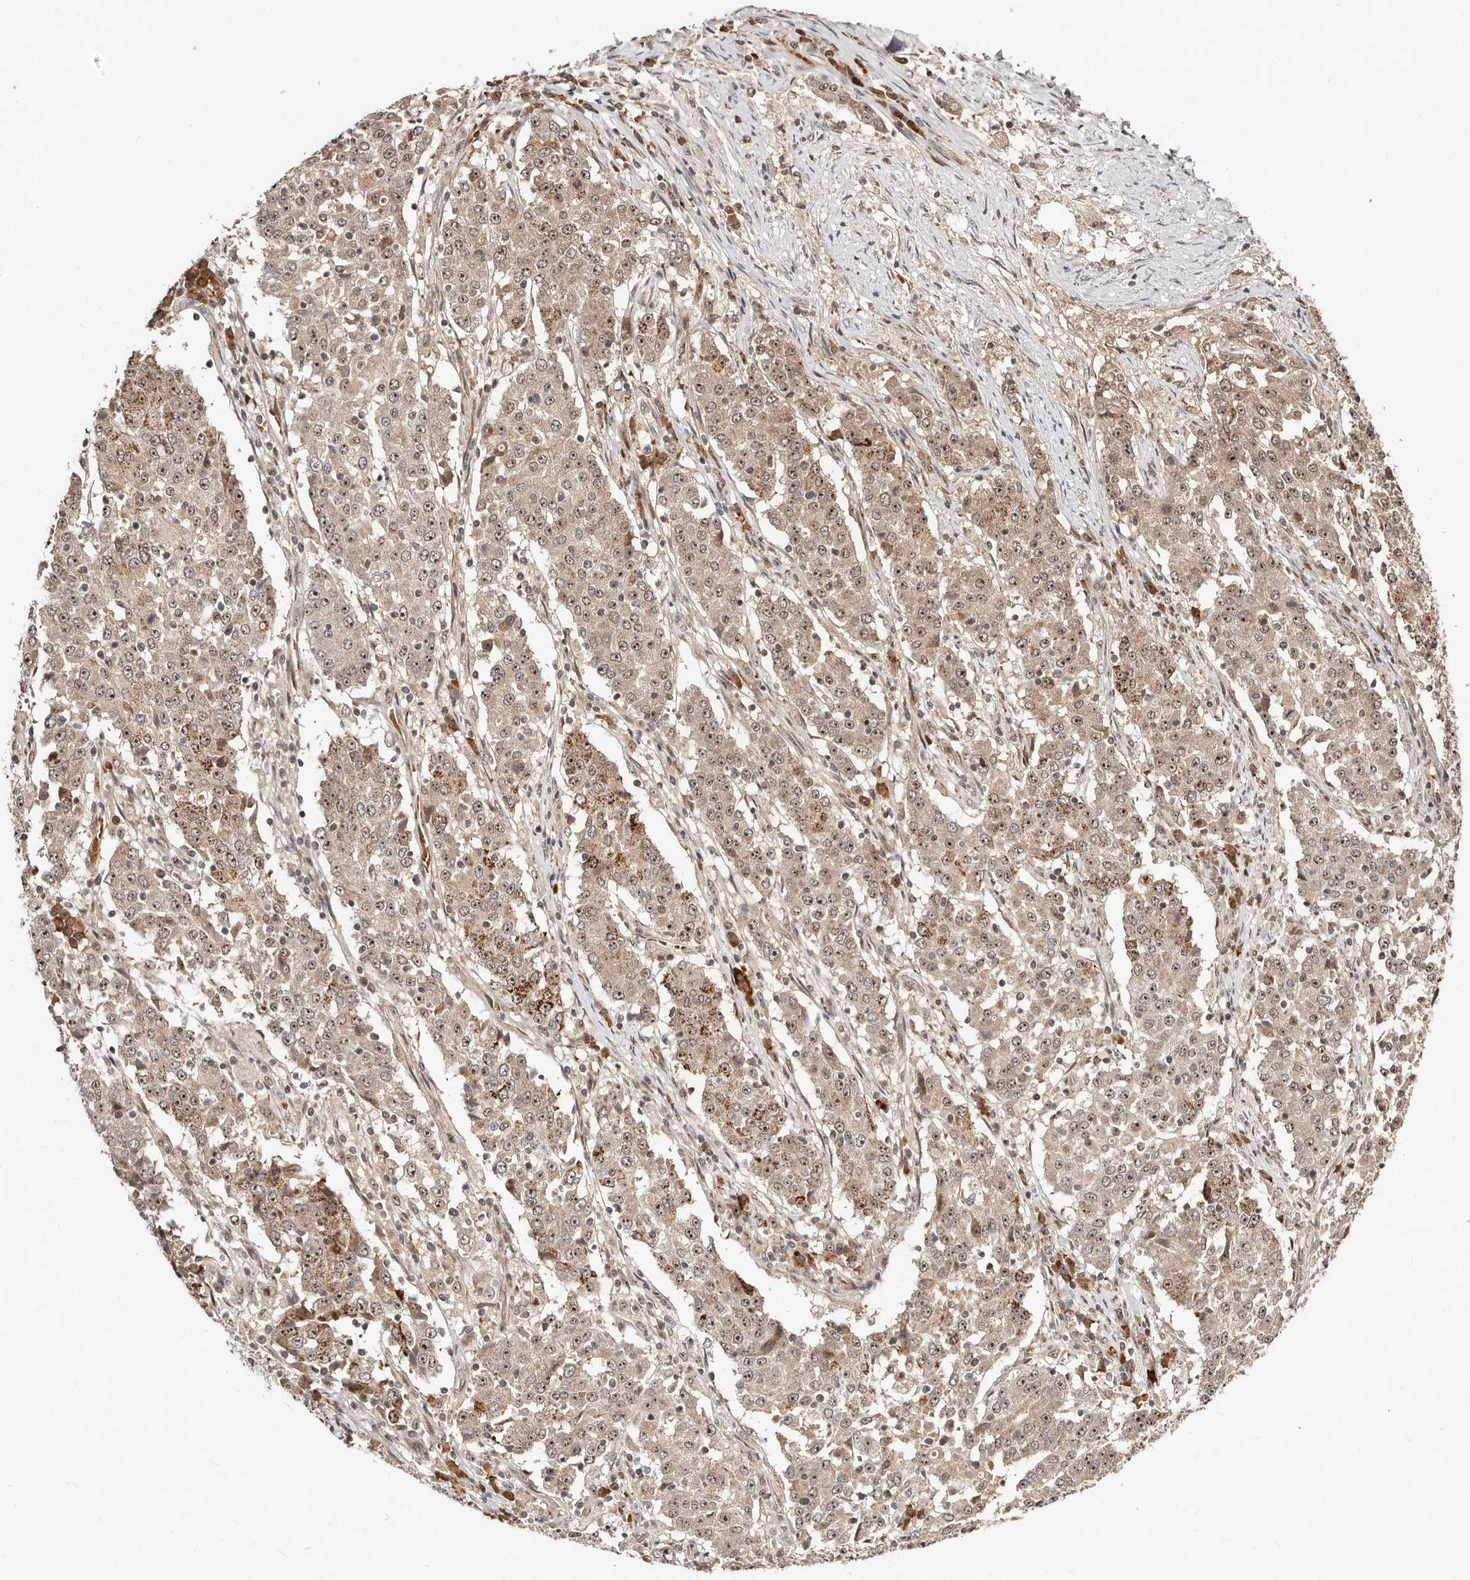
{"staining": {"intensity": "strong", "quantity": ">75%", "location": "nuclear"}, "tissue": "stomach cancer", "cell_type": "Tumor cells", "image_type": "cancer", "snomed": [{"axis": "morphology", "description": "Adenocarcinoma, NOS"}, {"axis": "topography", "description": "Stomach"}], "caption": "Immunohistochemical staining of human stomach cancer demonstrates strong nuclear protein expression in about >75% of tumor cells. The protein is shown in brown color, while the nuclei are stained blue.", "gene": "APOL6", "patient": {"sex": "male", "age": 59}}